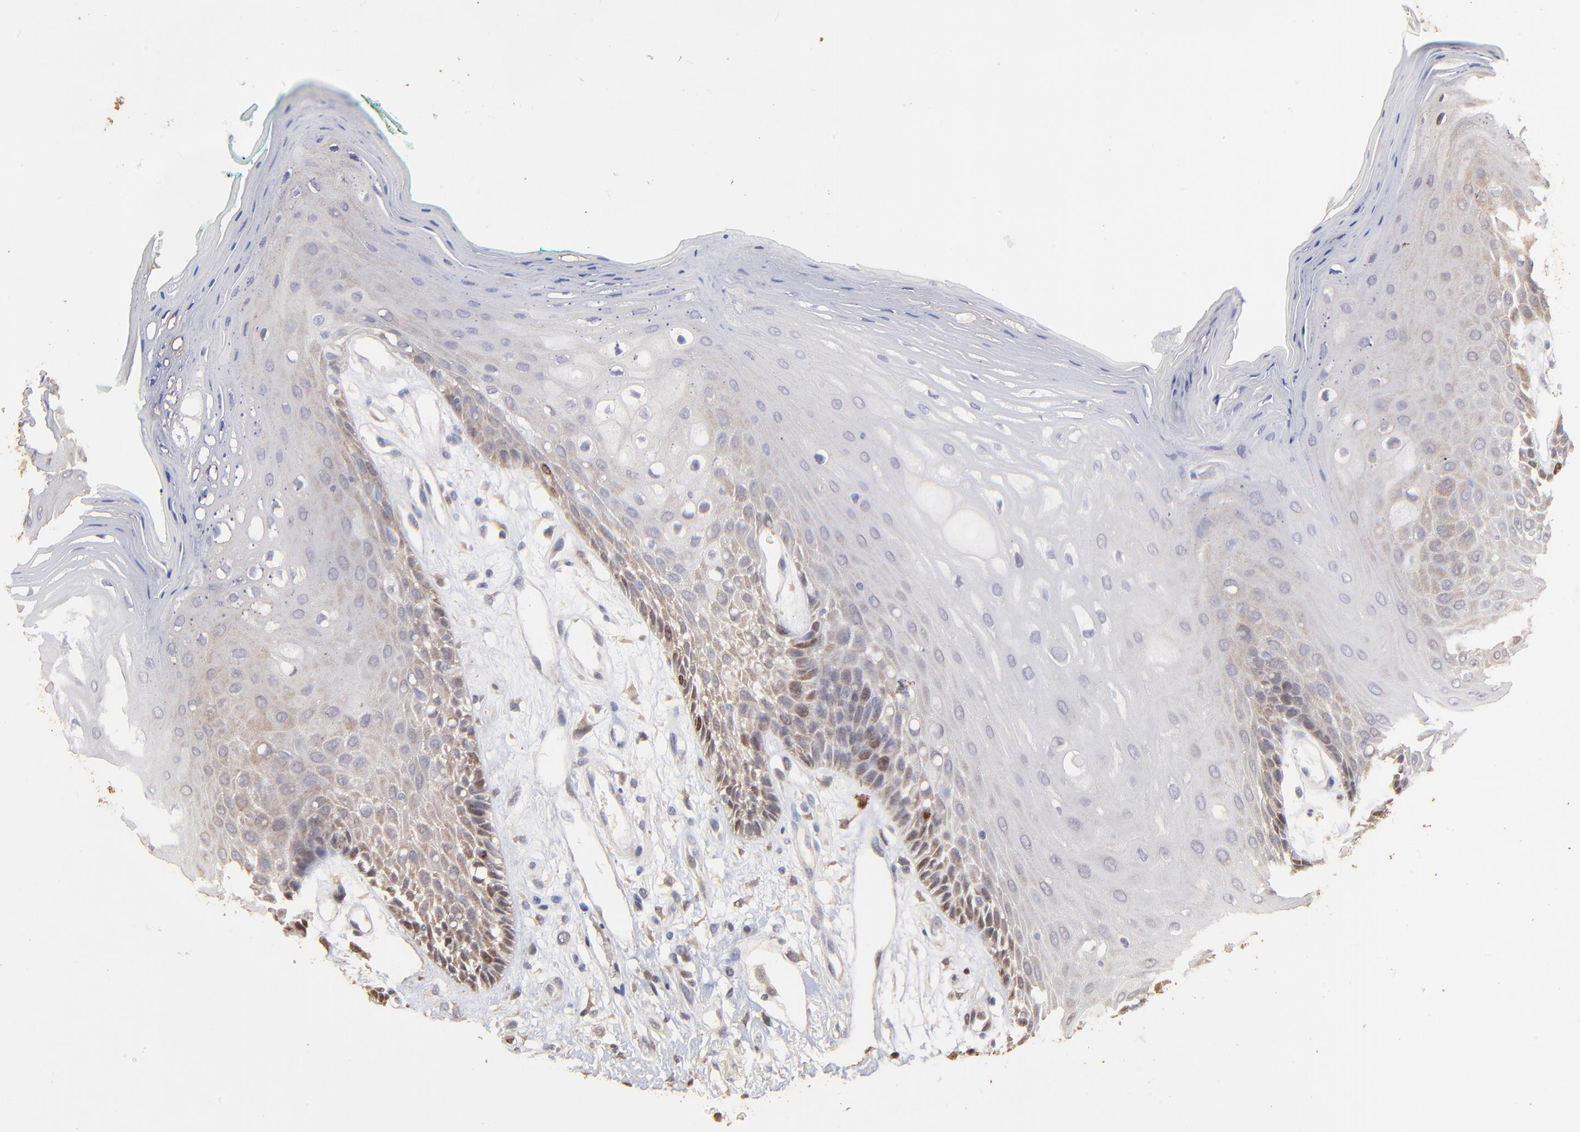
{"staining": {"intensity": "moderate", "quantity": "<25%", "location": "nuclear"}, "tissue": "oral mucosa", "cell_type": "Squamous epithelial cells", "image_type": "normal", "snomed": [{"axis": "morphology", "description": "Normal tissue, NOS"}, {"axis": "morphology", "description": "Squamous cell carcinoma, NOS"}, {"axis": "topography", "description": "Skeletal muscle"}, {"axis": "topography", "description": "Oral tissue"}, {"axis": "topography", "description": "Head-Neck"}], "caption": "Oral mucosa stained with DAB immunohistochemistry displays low levels of moderate nuclear expression in approximately <25% of squamous epithelial cells.", "gene": "BIRC5", "patient": {"sex": "female", "age": 84}}